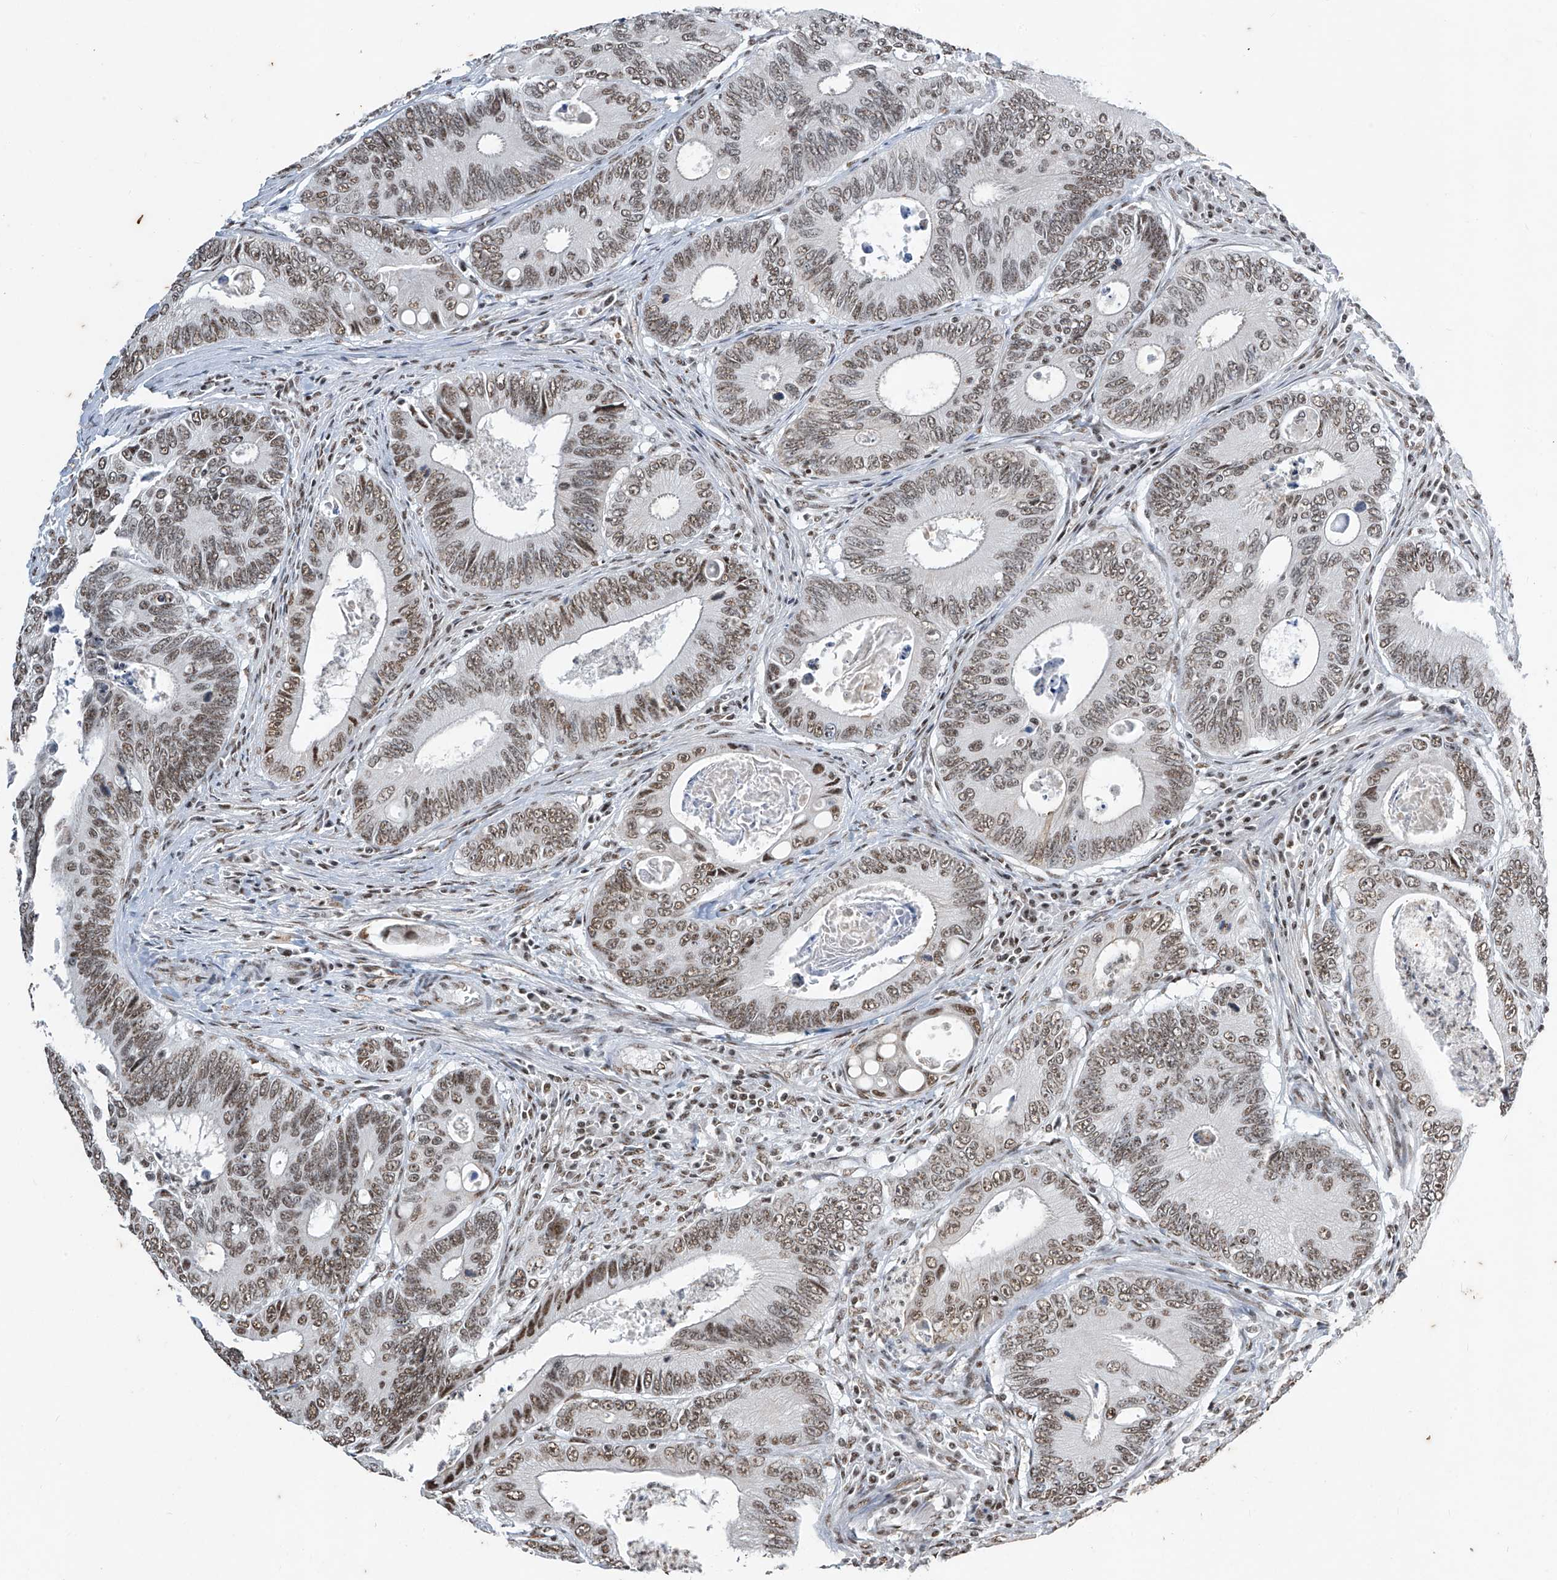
{"staining": {"intensity": "moderate", "quantity": ">75%", "location": "nuclear"}, "tissue": "colorectal cancer", "cell_type": "Tumor cells", "image_type": "cancer", "snomed": [{"axis": "morphology", "description": "Inflammation, NOS"}, {"axis": "morphology", "description": "Adenocarcinoma, NOS"}, {"axis": "topography", "description": "Colon"}], "caption": "High-power microscopy captured an immunohistochemistry image of colorectal adenocarcinoma, revealing moderate nuclear staining in approximately >75% of tumor cells.", "gene": "TFEC", "patient": {"sex": "male", "age": 72}}